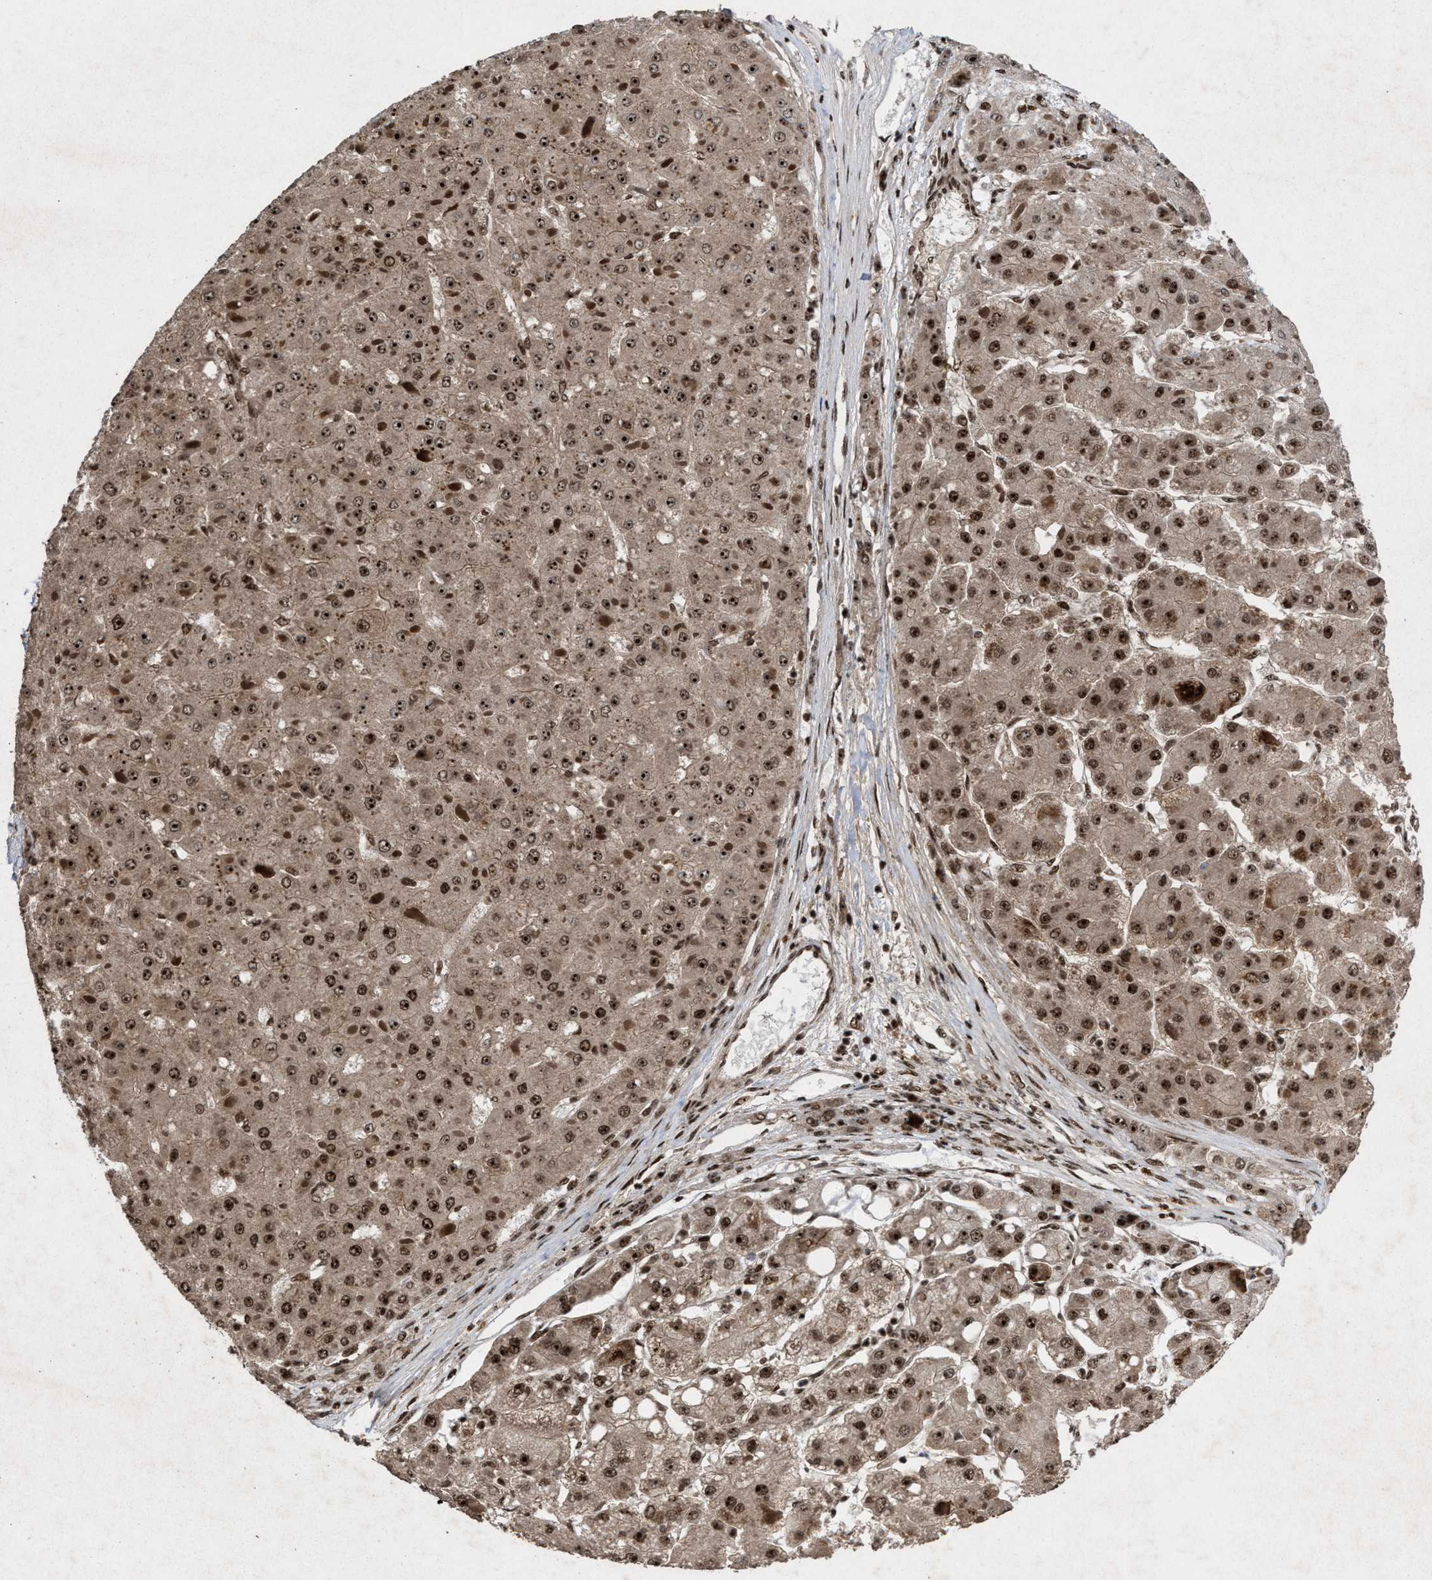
{"staining": {"intensity": "moderate", "quantity": ">75%", "location": "cytoplasmic/membranous,nuclear"}, "tissue": "liver cancer", "cell_type": "Tumor cells", "image_type": "cancer", "snomed": [{"axis": "morphology", "description": "Carcinoma, Hepatocellular, NOS"}, {"axis": "topography", "description": "Liver"}], "caption": "Immunohistochemistry of hepatocellular carcinoma (liver) exhibits medium levels of moderate cytoplasmic/membranous and nuclear expression in about >75% of tumor cells. (DAB (3,3'-diaminobenzidine) IHC, brown staining for protein, blue staining for nuclei).", "gene": "WIZ", "patient": {"sex": "female", "age": 73}}